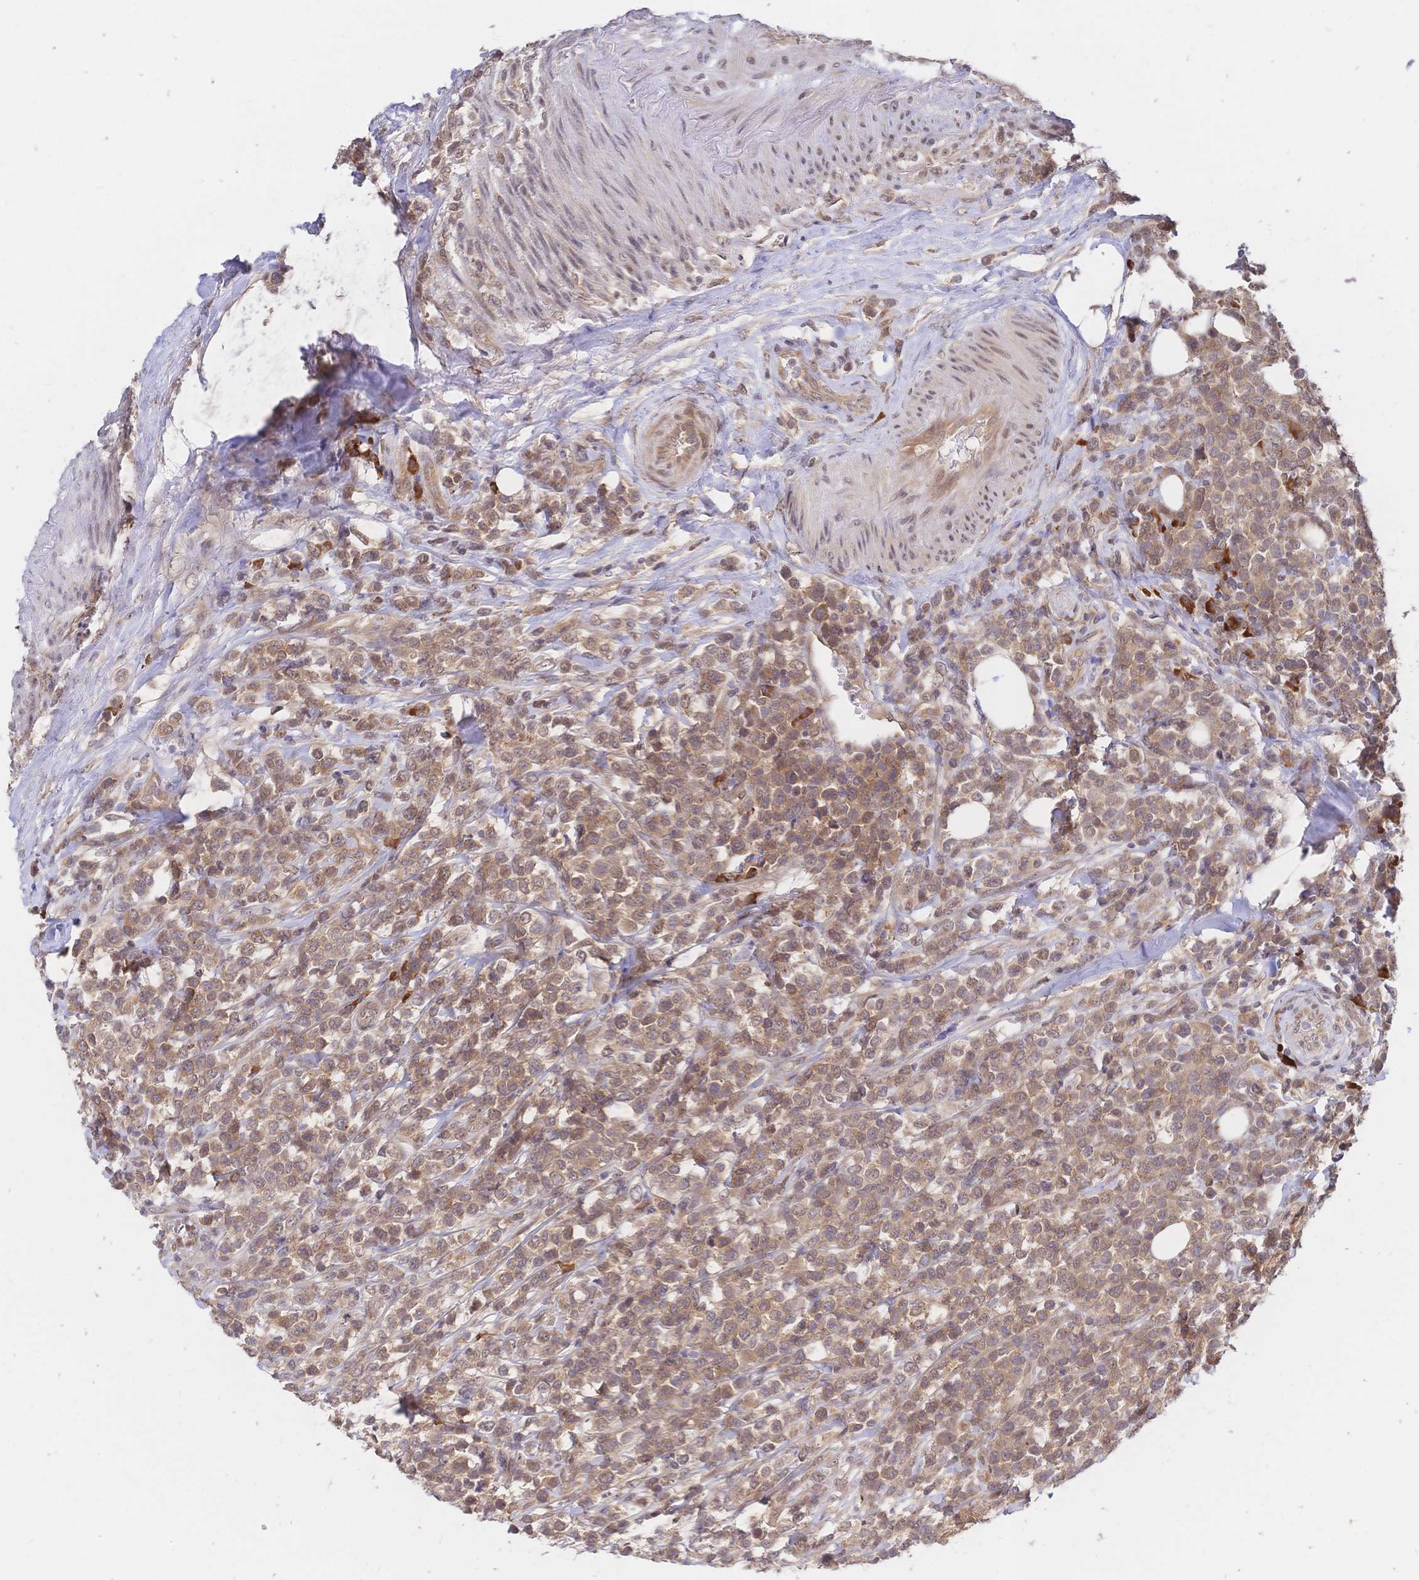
{"staining": {"intensity": "moderate", "quantity": ">75%", "location": "cytoplasmic/membranous"}, "tissue": "lymphoma", "cell_type": "Tumor cells", "image_type": "cancer", "snomed": [{"axis": "morphology", "description": "Malignant lymphoma, non-Hodgkin's type, High grade"}, {"axis": "topography", "description": "Soft tissue"}], "caption": "Immunohistochemistry (IHC) (DAB) staining of high-grade malignant lymphoma, non-Hodgkin's type demonstrates moderate cytoplasmic/membranous protein staining in about >75% of tumor cells. Nuclei are stained in blue.", "gene": "LMO4", "patient": {"sex": "female", "age": 56}}